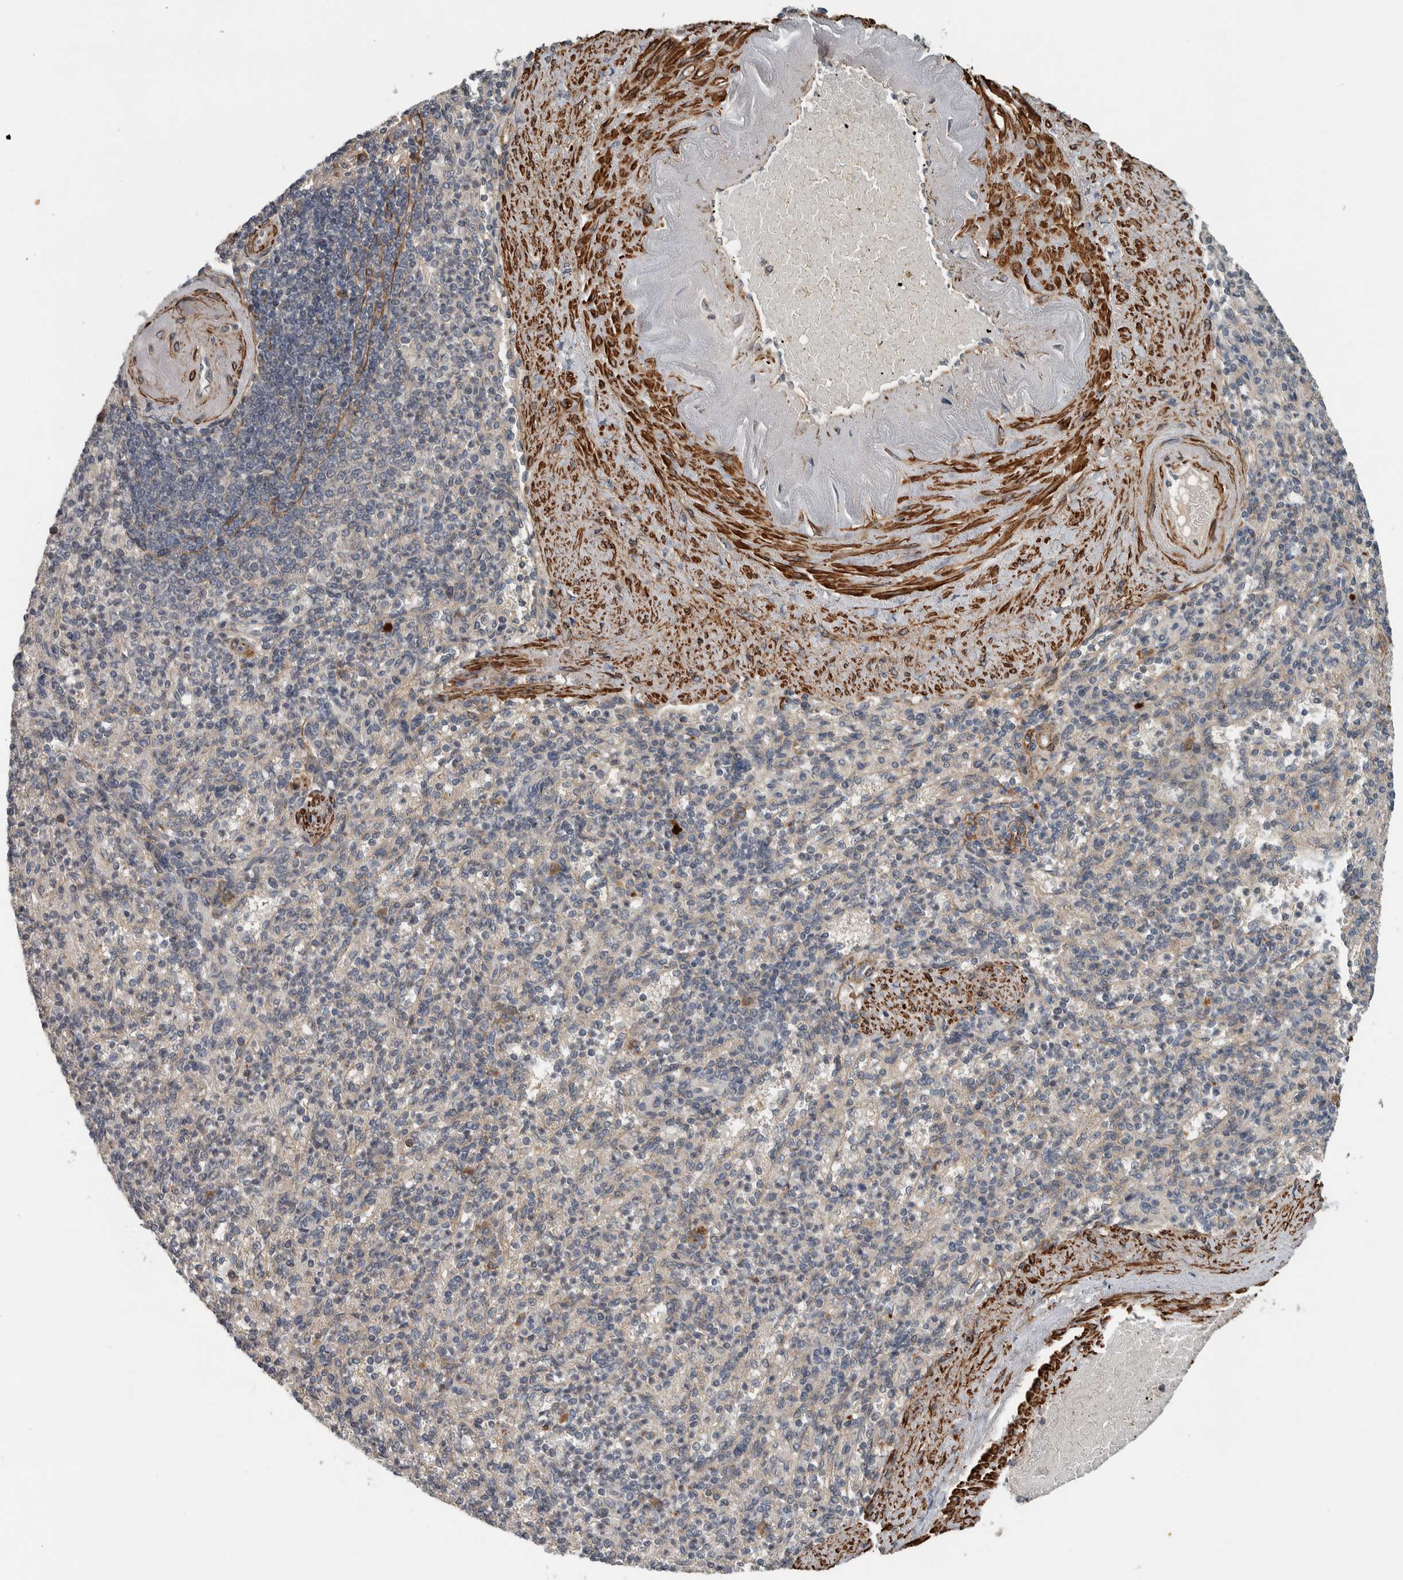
{"staining": {"intensity": "negative", "quantity": "none", "location": "none"}, "tissue": "spleen", "cell_type": "Cells in red pulp", "image_type": "normal", "snomed": [{"axis": "morphology", "description": "Normal tissue, NOS"}, {"axis": "topography", "description": "Spleen"}], "caption": "DAB immunohistochemical staining of normal human spleen displays no significant expression in cells in red pulp.", "gene": "LBHD1", "patient": {"sex": "female", "age": 74}}